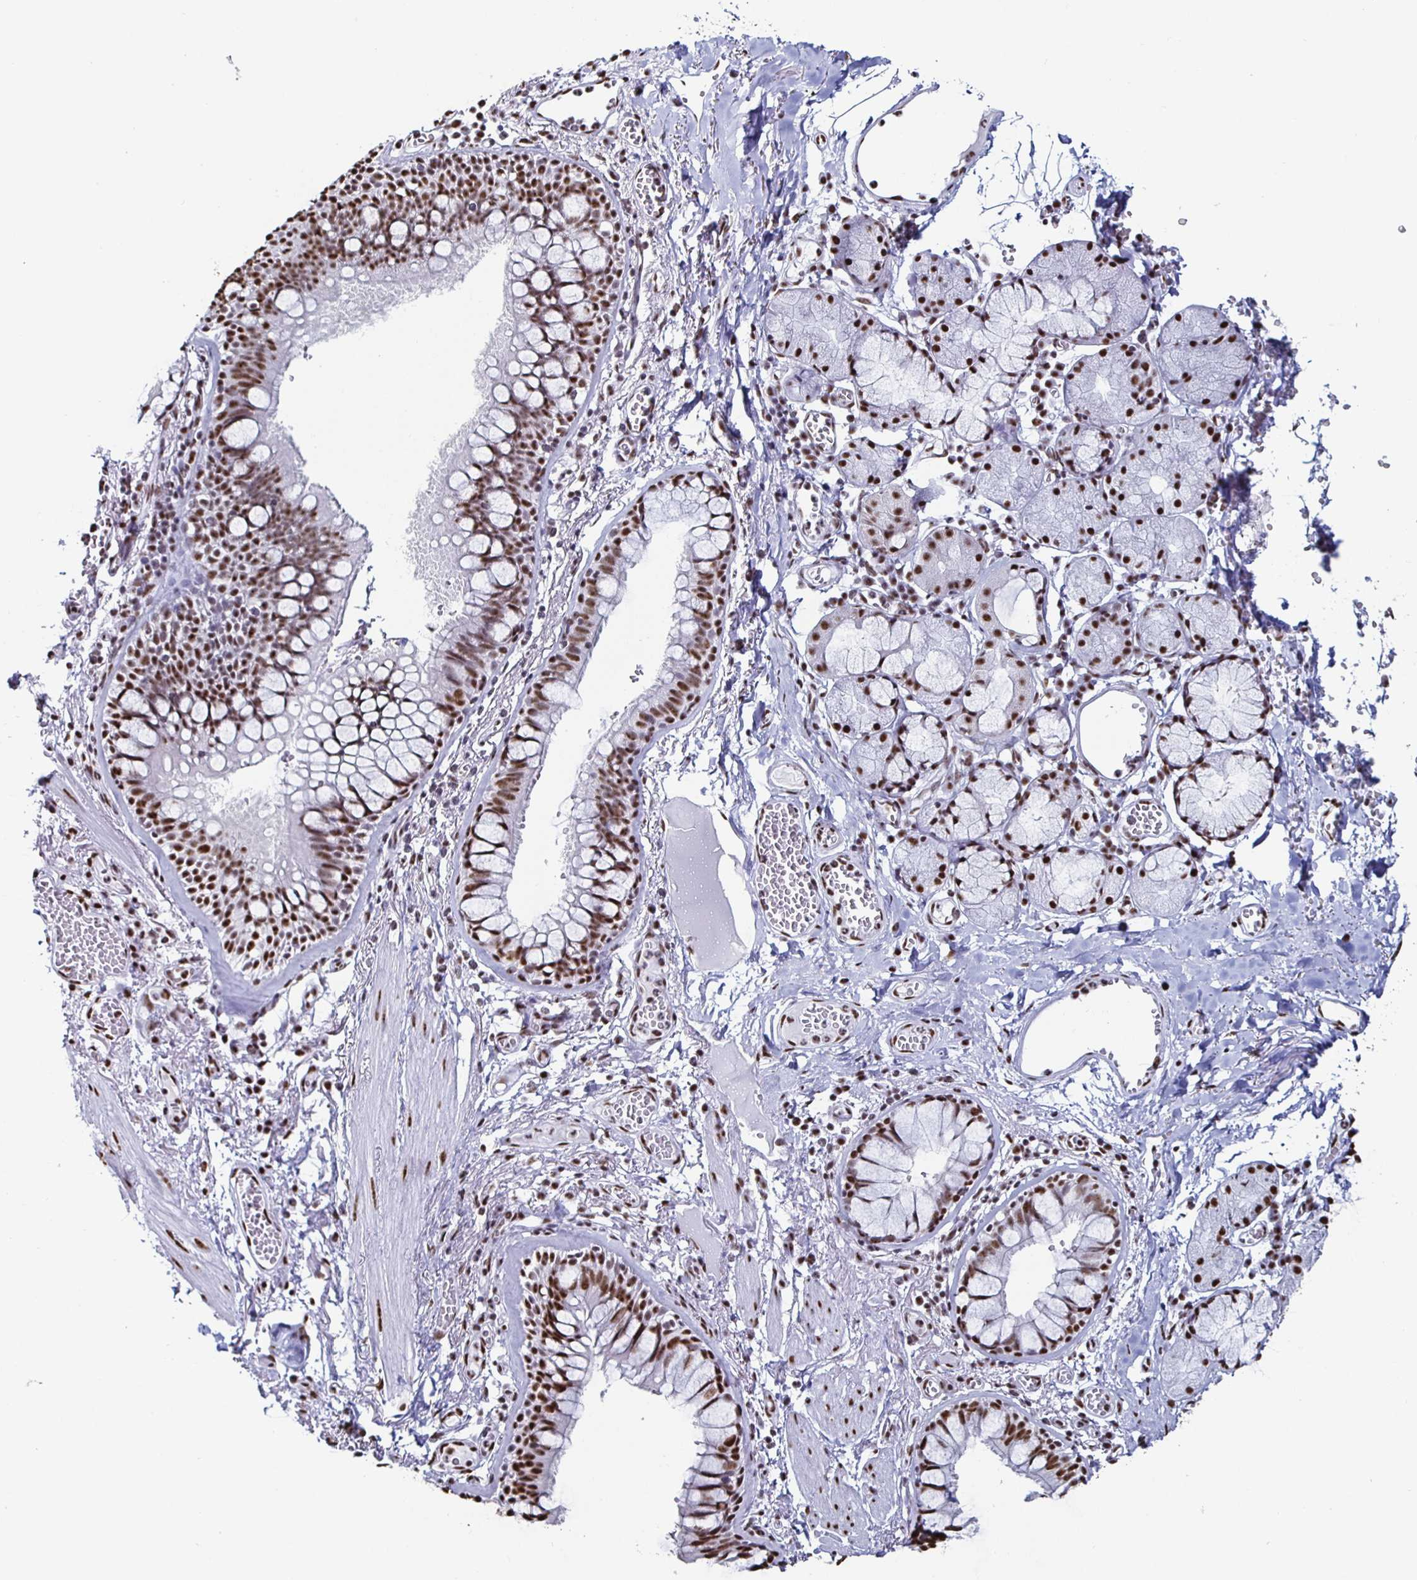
{"staining": {"intensity": "strong", "quantity": ">75%", "location": "nuclear"}, "tissue": "bronchus", "cell_type": "Respiratory epithelial cells", "image_type": "normal", "snomed": [{"axis": "morphology", "description": "Normal tissue, NOS"}, {"axis": "topography", "description": "Cartilage tissue"}, {"axis": "topography", "description": "Bronchus"}], "caption": "Bronchus stained with immunohistochemistry (IHC) demonstrates strong nuclear staining in about >75% of respiratory epithelial cells.", "gene": "DDX39B", "patient": {"sex": "male", "age": 78}}